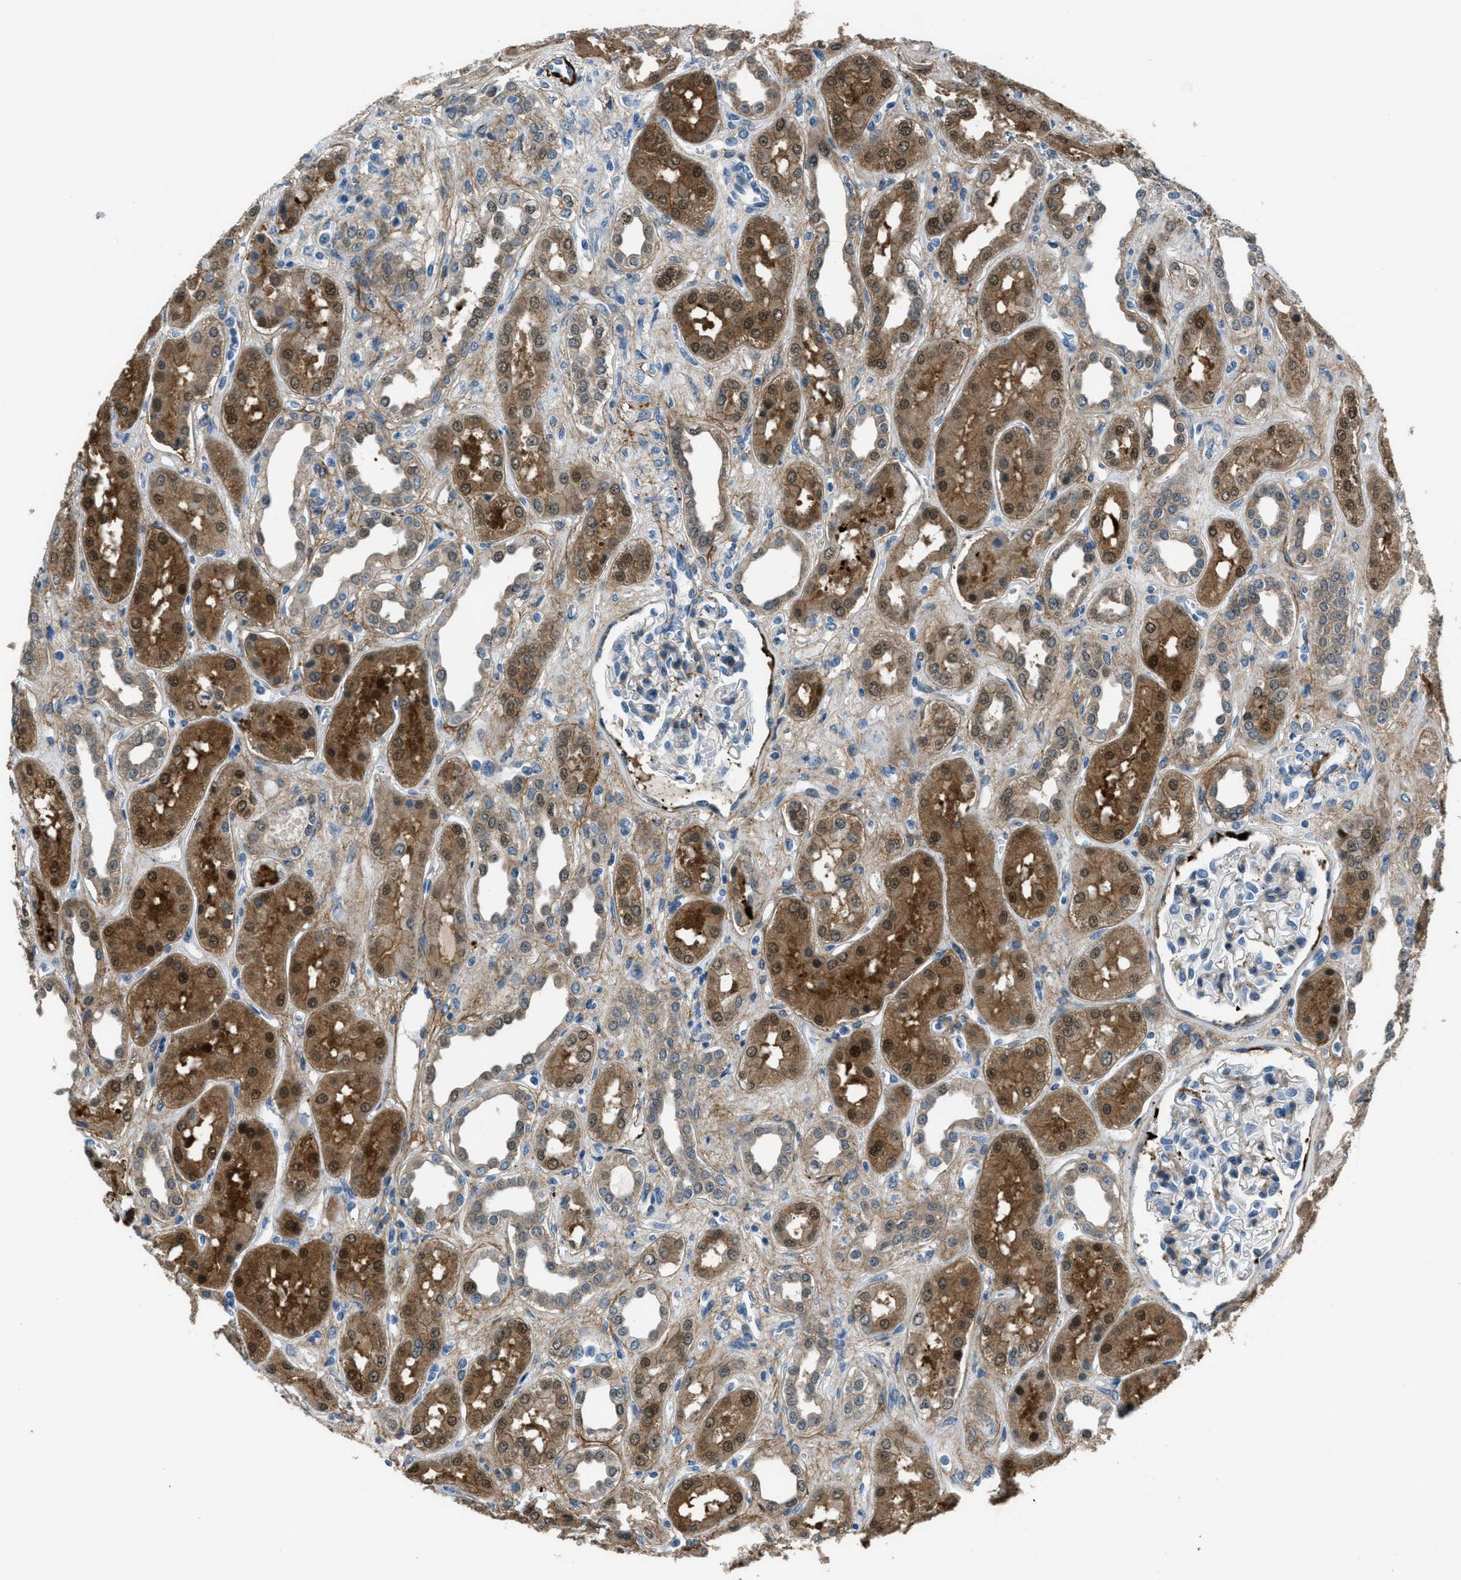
{"staining": {"intensity": "negative", "quantity": "none", "location": "none"}, "tissue": "kidney", "cell_type": "Cells in glomeruli", "image_type": "normal", "snomed": [{"axis": "morphology", "description": "Normal tissue, NOS"}, {"axis": "topography", "description": "Kidney"}], "caption": "IHC image of unremarkable kidney stained for a protein (brown), which shows no positivity in cells in glomeruli.", "gene": "FBN1", "patient": {"sex": "male", "age": 59}}